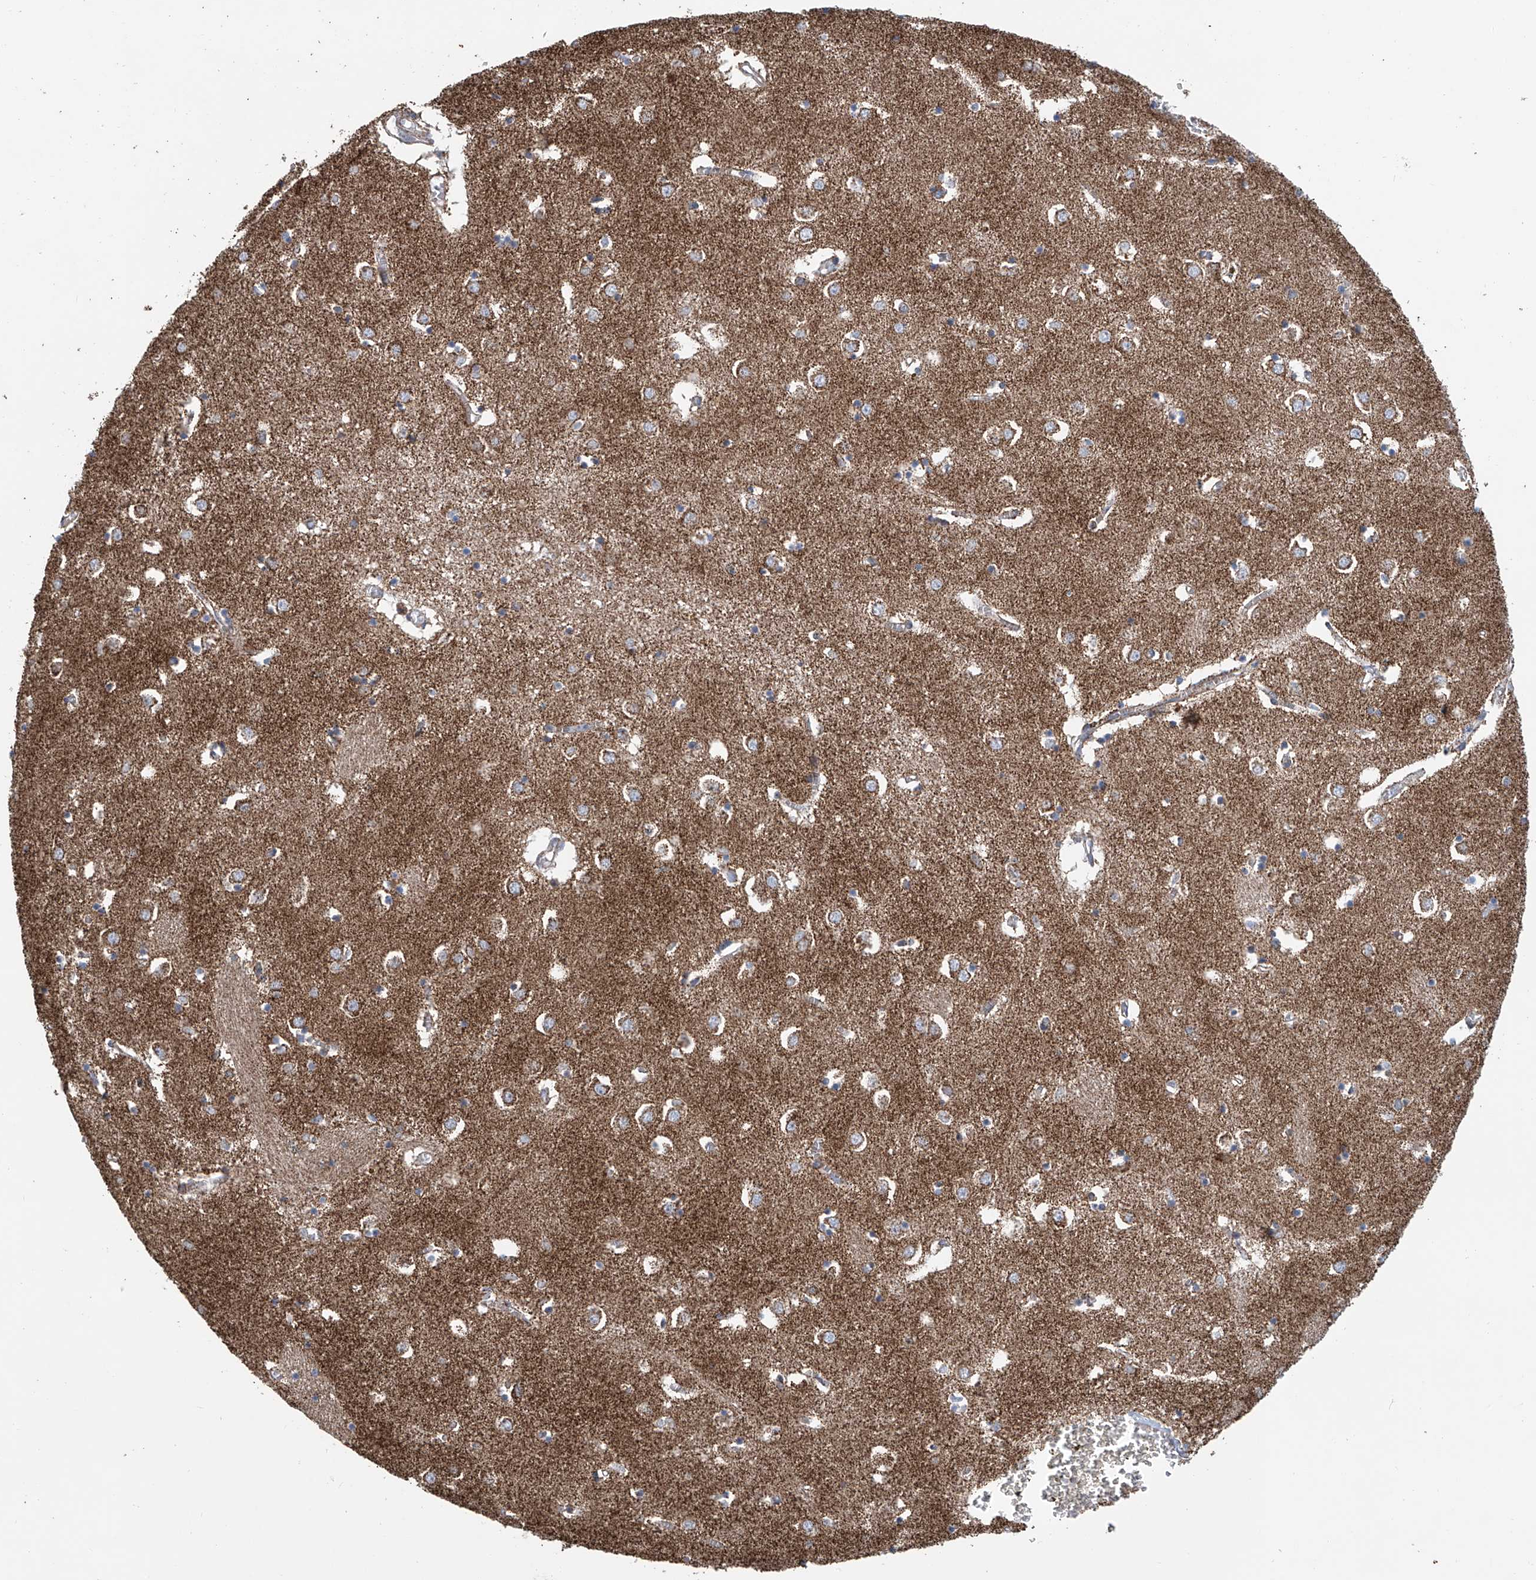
{"staining": {"intensity": "moderate", "quantity": "<25%", "location": "cytoplasmic/membranous"}, "tissue": "caudate", "cell_type": "Glial cells", "image_type": "normal", "snomed": [{"axis": "morphology", "description": "Normal tissue, NOS"}, {"axis": "topography", "description": "Lateral ventricle wall"}], "caption": "This micrograph demonstrates benign caudate stained with IHC to label a protein in brown. The cytoplasmic/membranous of glial cells show moderate positivity for the protein. Nuclei are counter-stained blue.", "gene": "MCL1", "patient": {"sex": "male", "age": 70}}